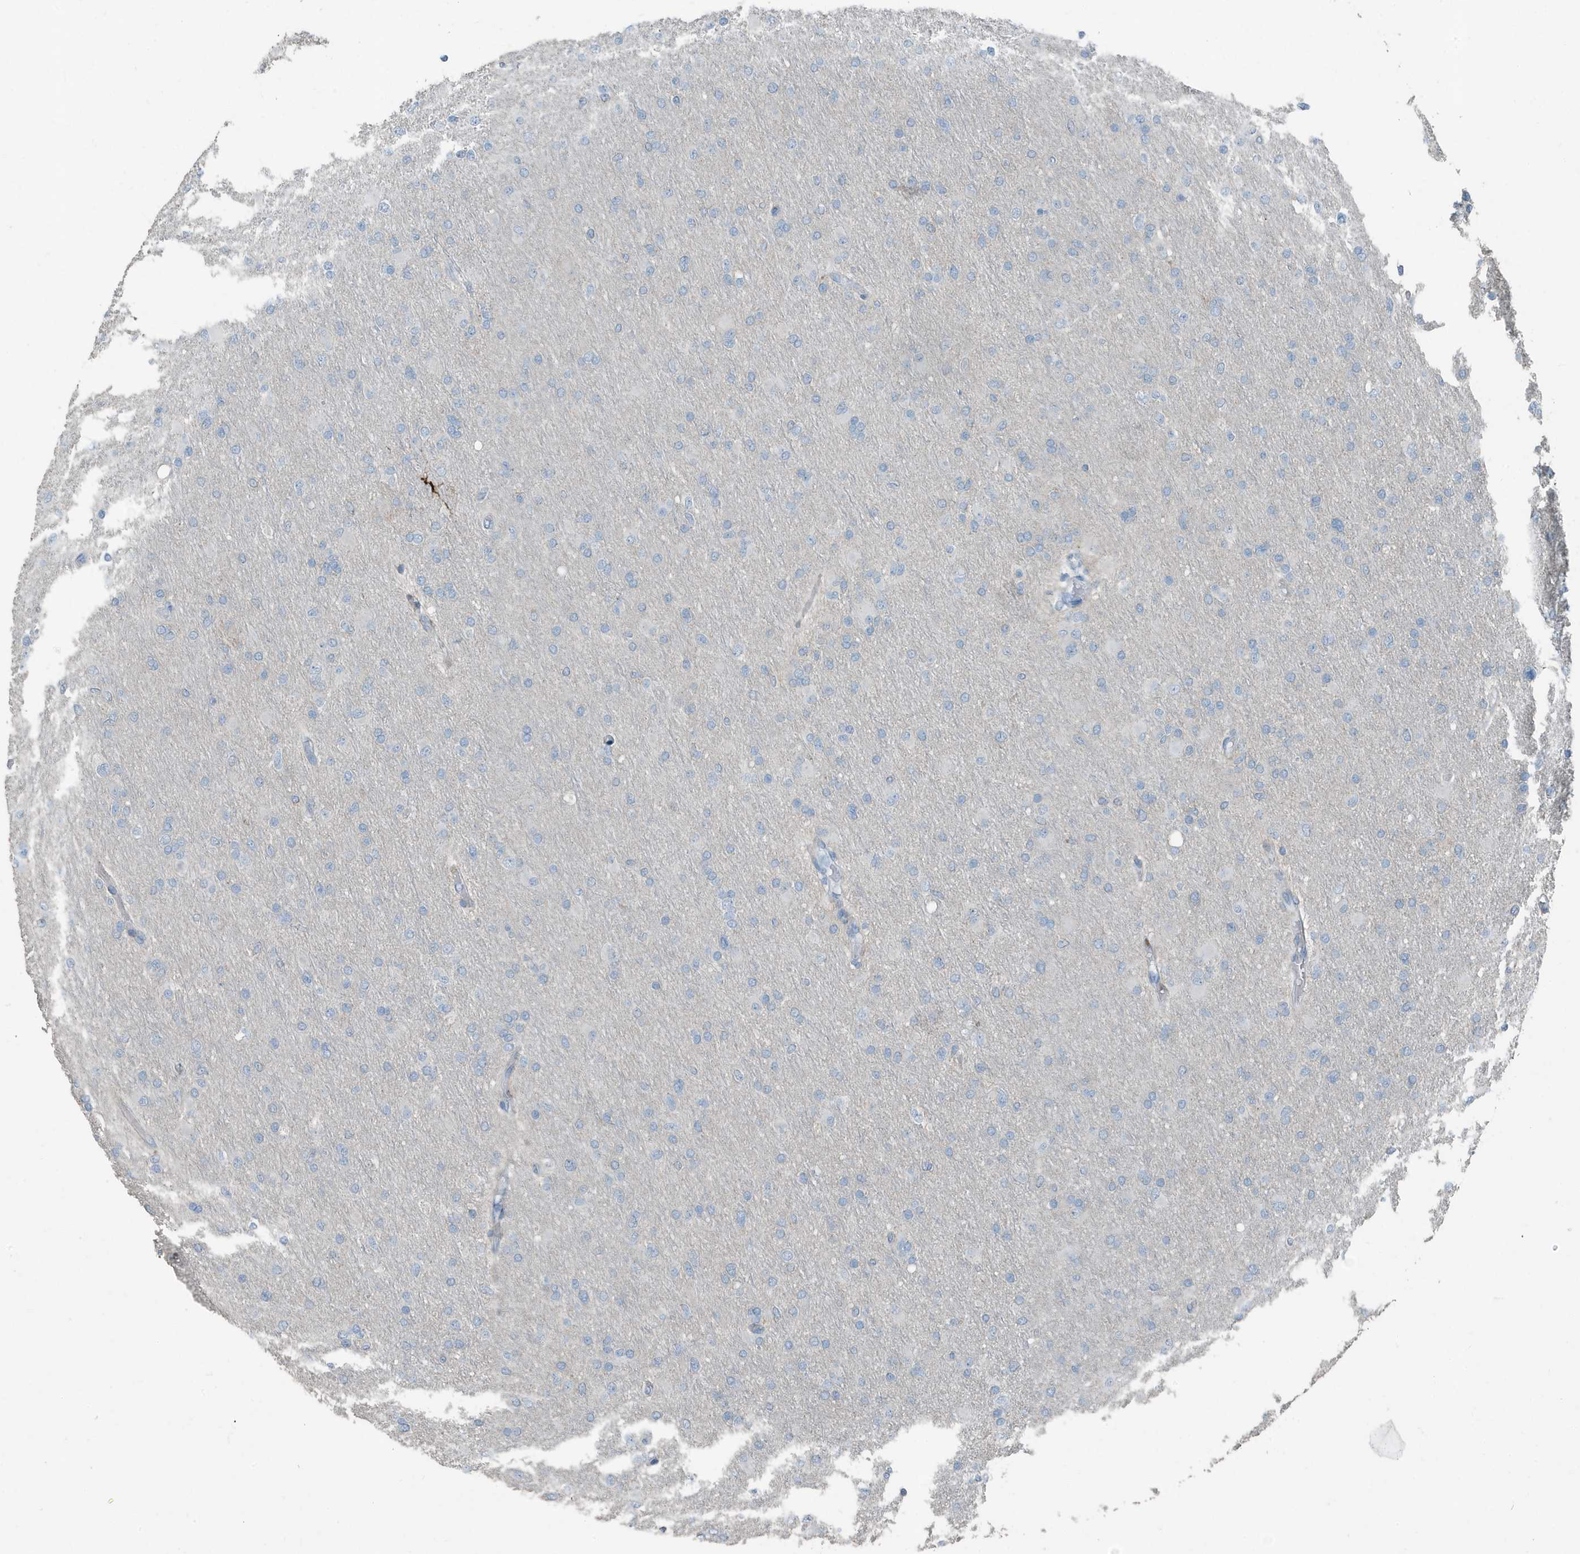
{"staining": {"intensity": "negative", "quantity": "none", "location": "none"}, "tissue": "glioma", "cell_type": "Tumor cells", "image_type": "cancer", "snomed": [{"axis": "morphology", "description": "Glioma, malignant, High grade"}, {"axis": "topography", "description": "Cerebral cortex"}], "caption": "DAB immunohistochemical staining of glioma exhibits no significant expression in tumor cells.", "gene": "FAM162A", "patient": {"sex": "female", "age": 36}}